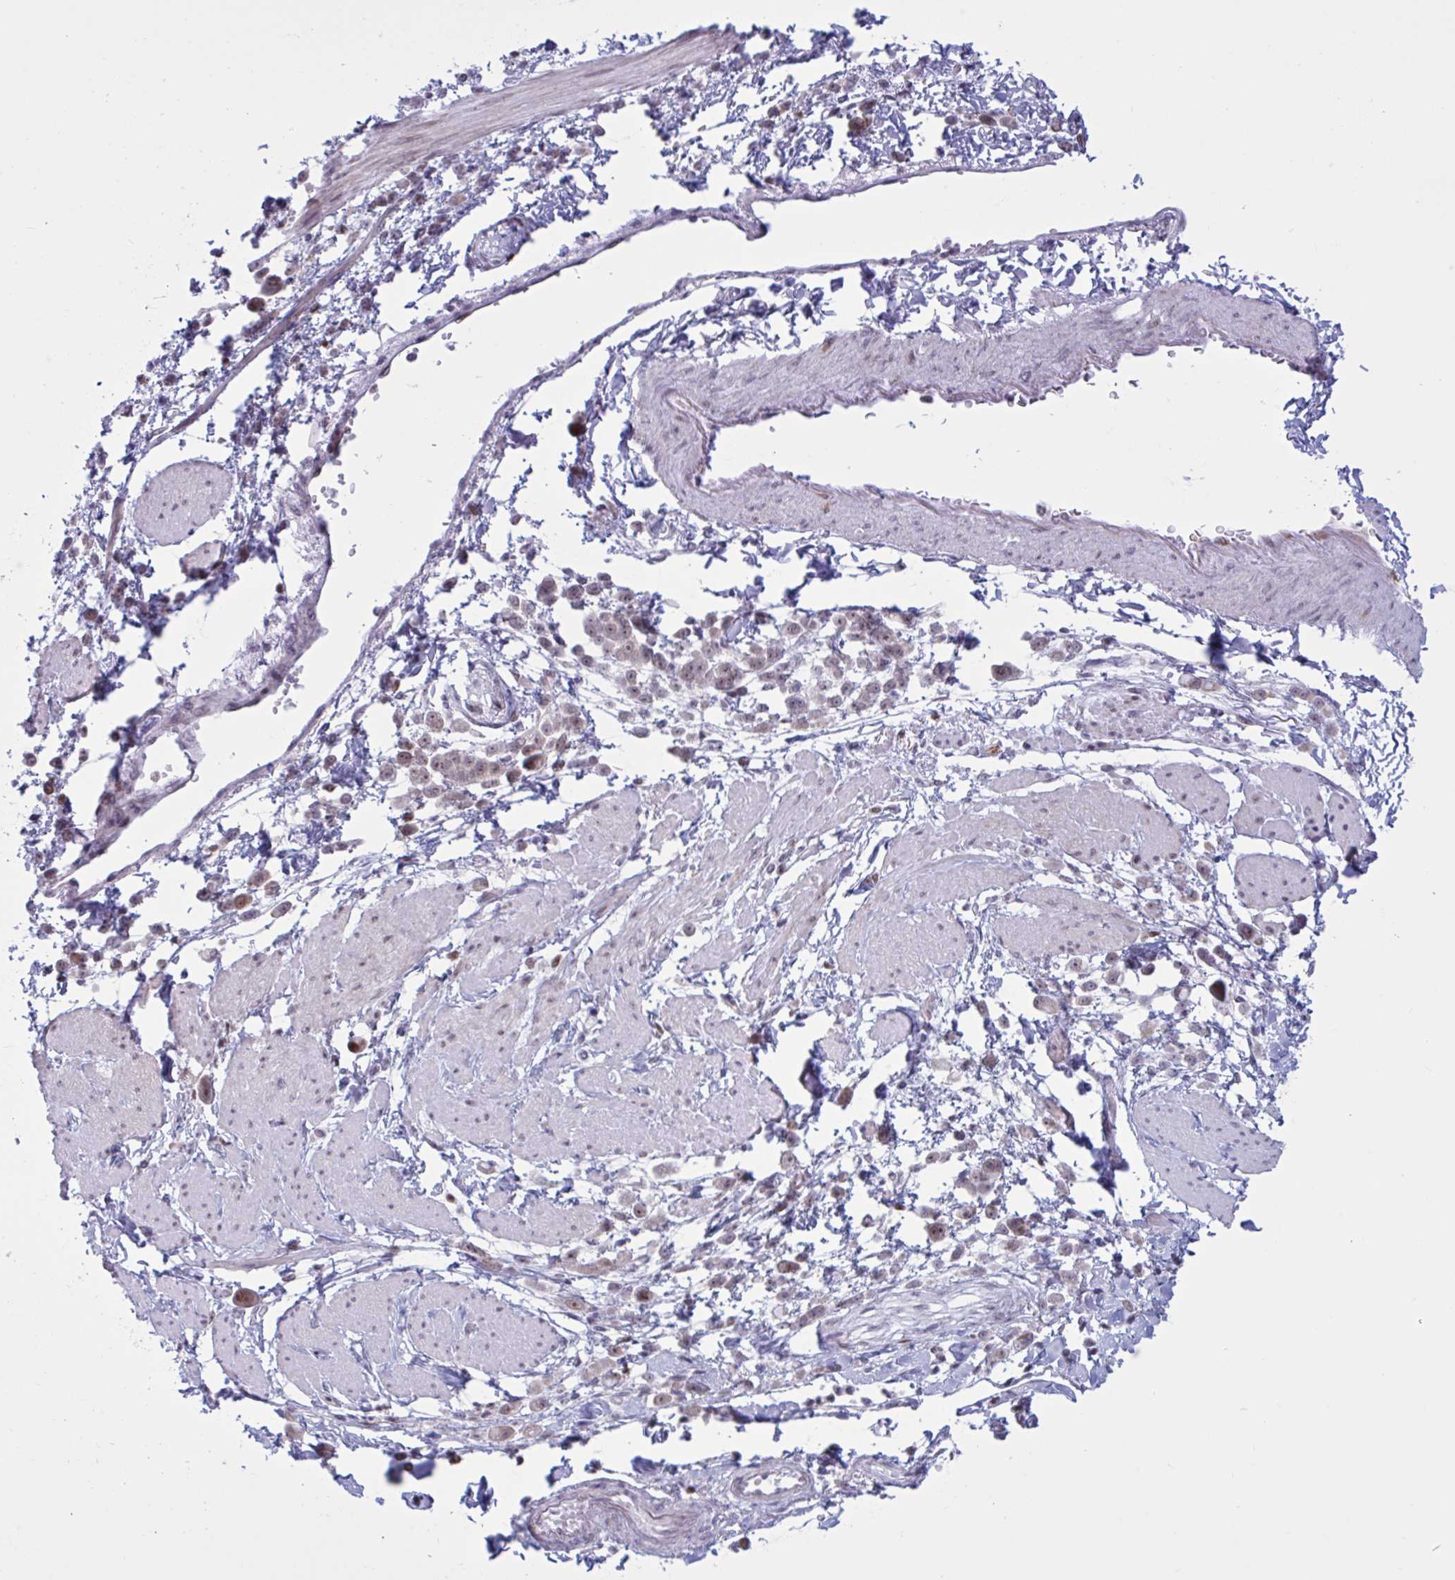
{"staining": {"intensity": "weak", "quantity": ">75%", "location": "nuclear"}, "tissue": "pancreatic cancer", "cell_type": "Tumor cells", "image_type": "cancer", "snomed": [{"axis": "morphology", "description": "Normal tissue, NOS"}, {"axis": "morphology", "description": "Adenocarcinoma, NOS"}, {"axis": "topography", "description": "Pancreas"}], "caption": "A histopathology image of human adenocarcinoma (pancreatic) stained for a protein exhibits weak nuclear brown staining in tumor cells.", "gene": "PRMT6", "patient": {"sex": "female", "age": 64}}